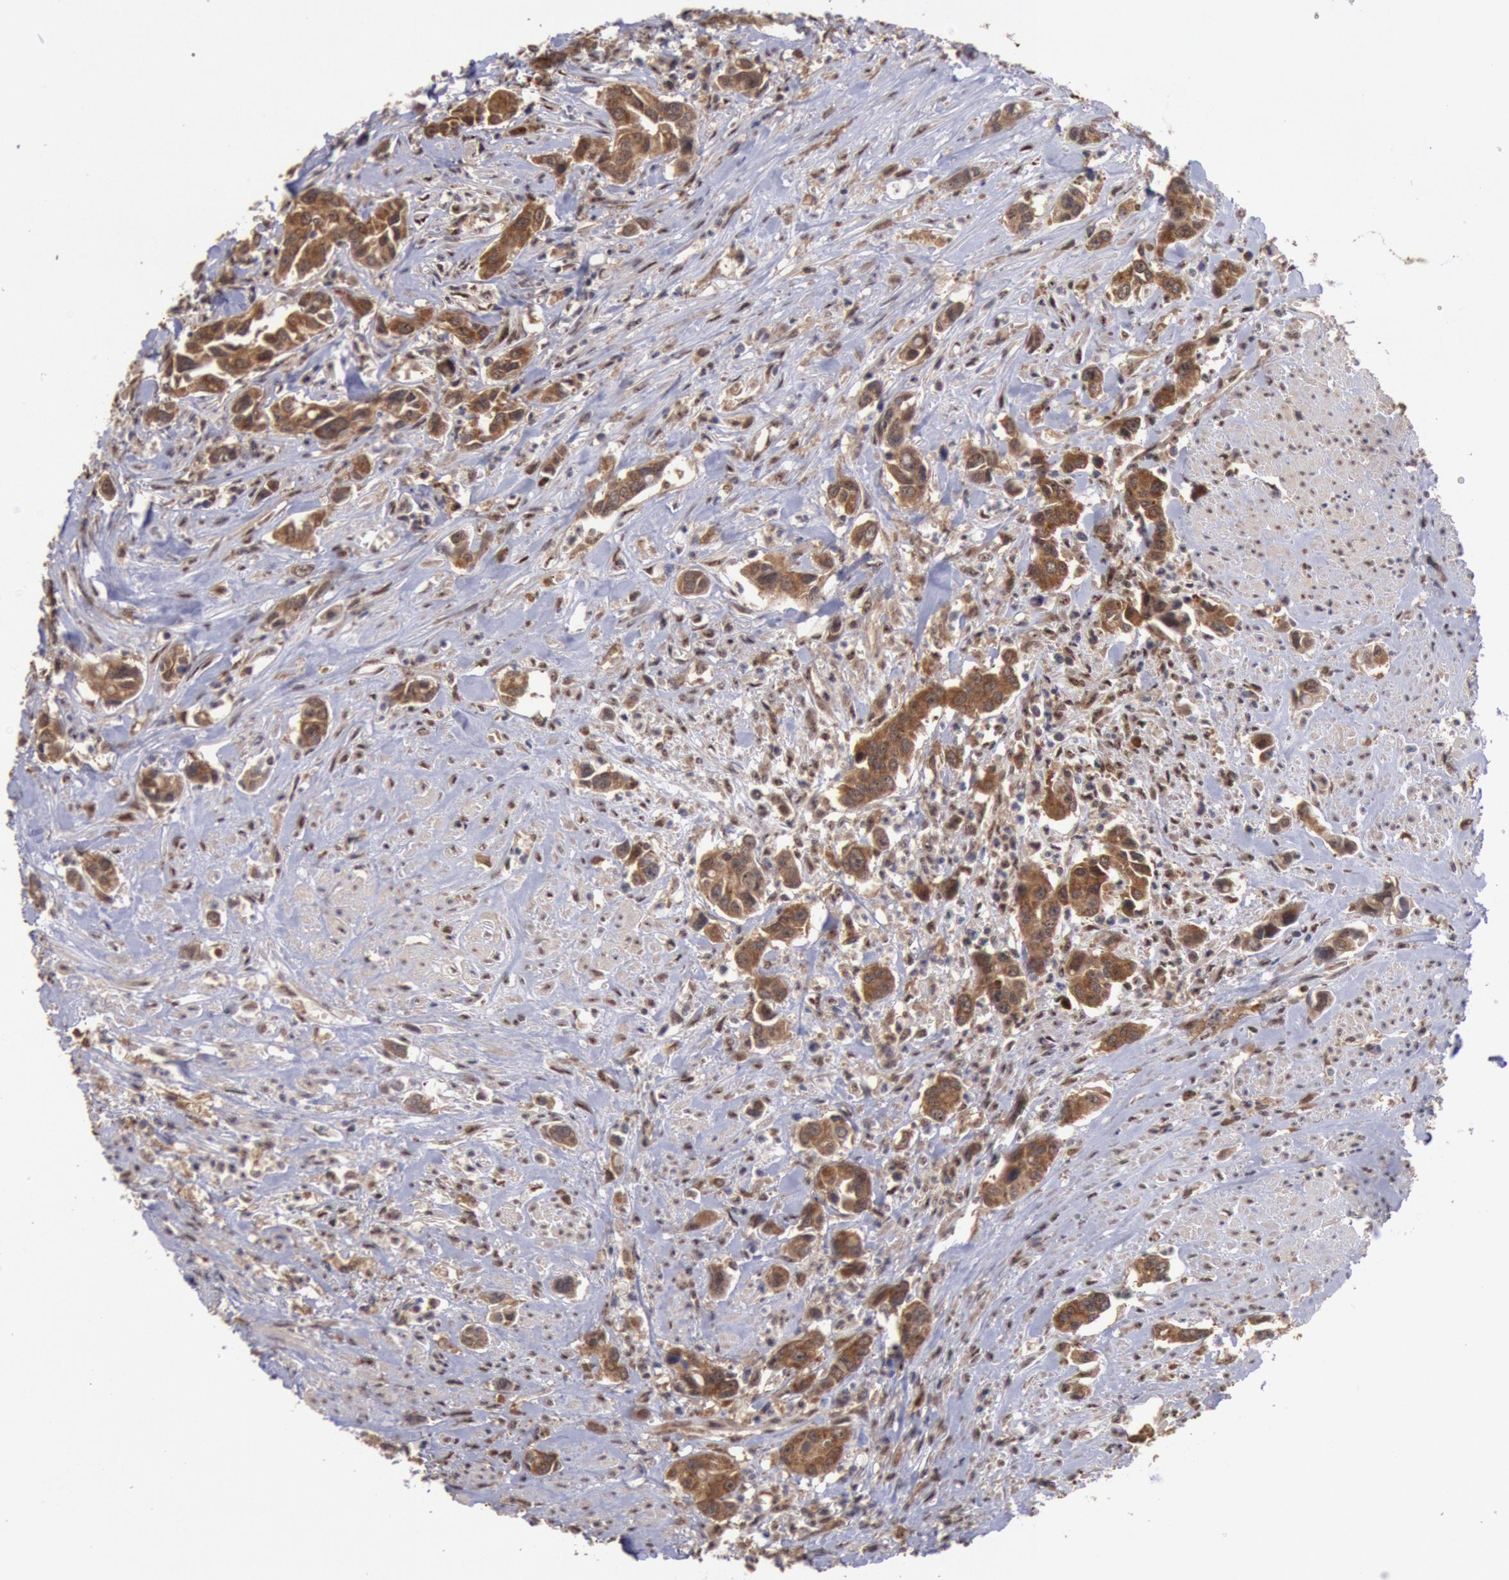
{"staining": {"intensity": "moderate", "quantity": ">75%", "location": "cytoplasmic/membranous"}, "tissue": "urothelial cancer", "cell_type": "Tumor cells", "image_type": "cancer", "snomed": [{"axis": "morphology", "description": "Urothelial carcinoma, High grade"}, {"axis": "topography", "description": "Urinary bladder"}], "caption": "Immunohistochemistry image of urothelial cancer stained for a protein (brown), which demonstrates medium levels of moderate cytoplasmic/membranous expression in about >75% of tumor cells.", "gene": "STX17", "patient": {"sex": "male", "age": 86}}